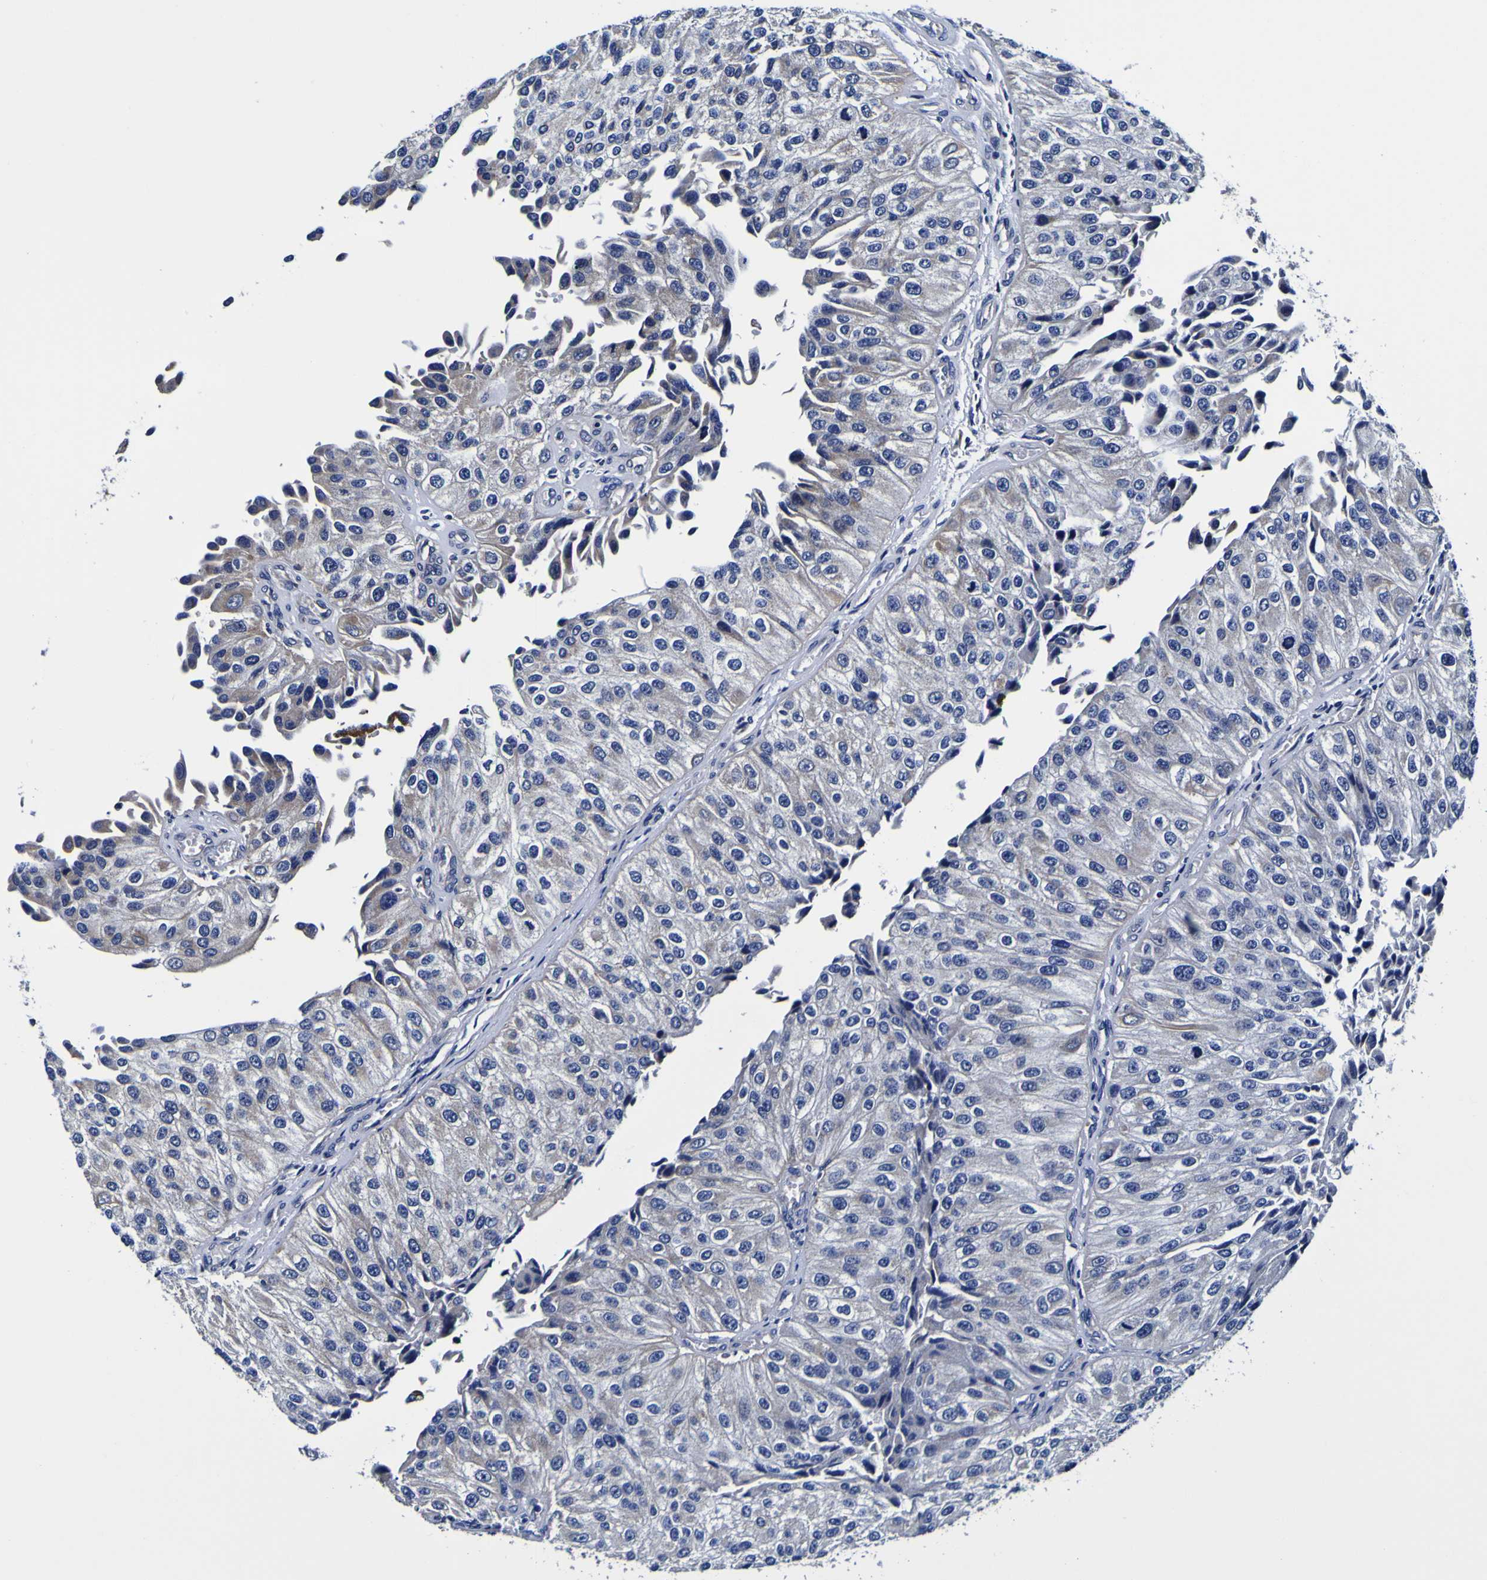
{"staining": {"intensity": "weak", "quantity": "<25%", "location": "cytoplasmic/membranous"}, "tissue": "urothelial cancer", "cell_type": "Tumor cells", "image_type": "cancer", "snomed": [{"axis": "morphology", "description": "Urothelial carcinoma, High grade"}, {"axis": "topography", "description": "Kidney"}, {"axis": "topography", "description": "Urinary bladder"}], "caption": "Tumor cells are negative for protein expression in human urothelial carcinoma (high-grade).", "gene": "PDLIM4", "patient": {"sex": "male", "age": 77}}